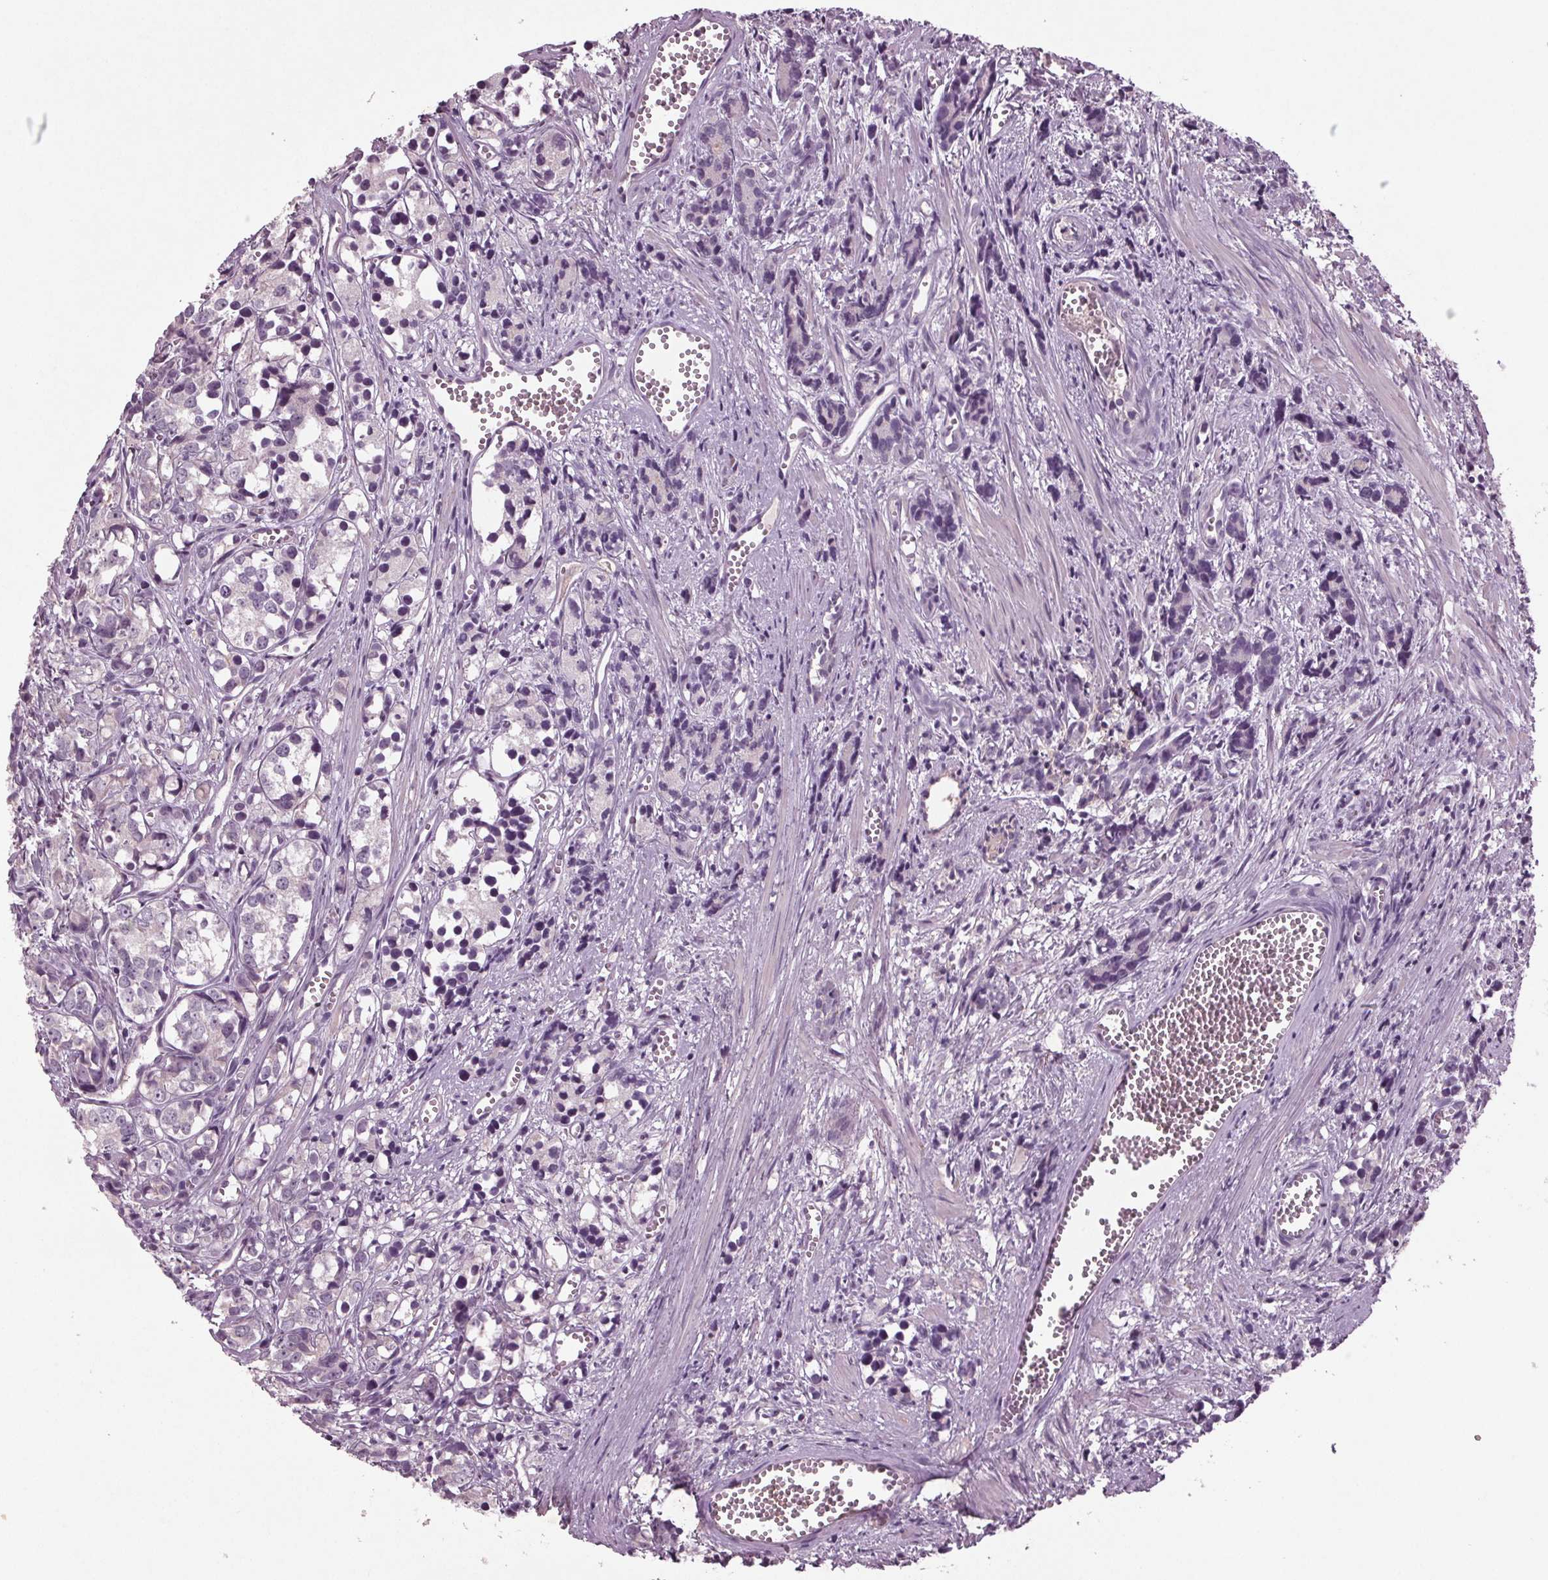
{"staining": {"intensity": "negative", "quantity": "none", "location": "none"}, "tissue": "prostate cancer", "cell_type": "Tumor cells", "image_type": "cancer", "snomed": [{"axis": "morphology", "description": "Adenocarcinoma, High grade"}, {"axis": "topography", "description": "Prostate"}], "caption": "Human prostate cancer (high-grade adenocarcinoma) stained for a protein using immunohistochemistry demonstrates no staining in tumor cells.", "gene": "BHLHE22", "patient": {"sex": "male", "age": 77}}